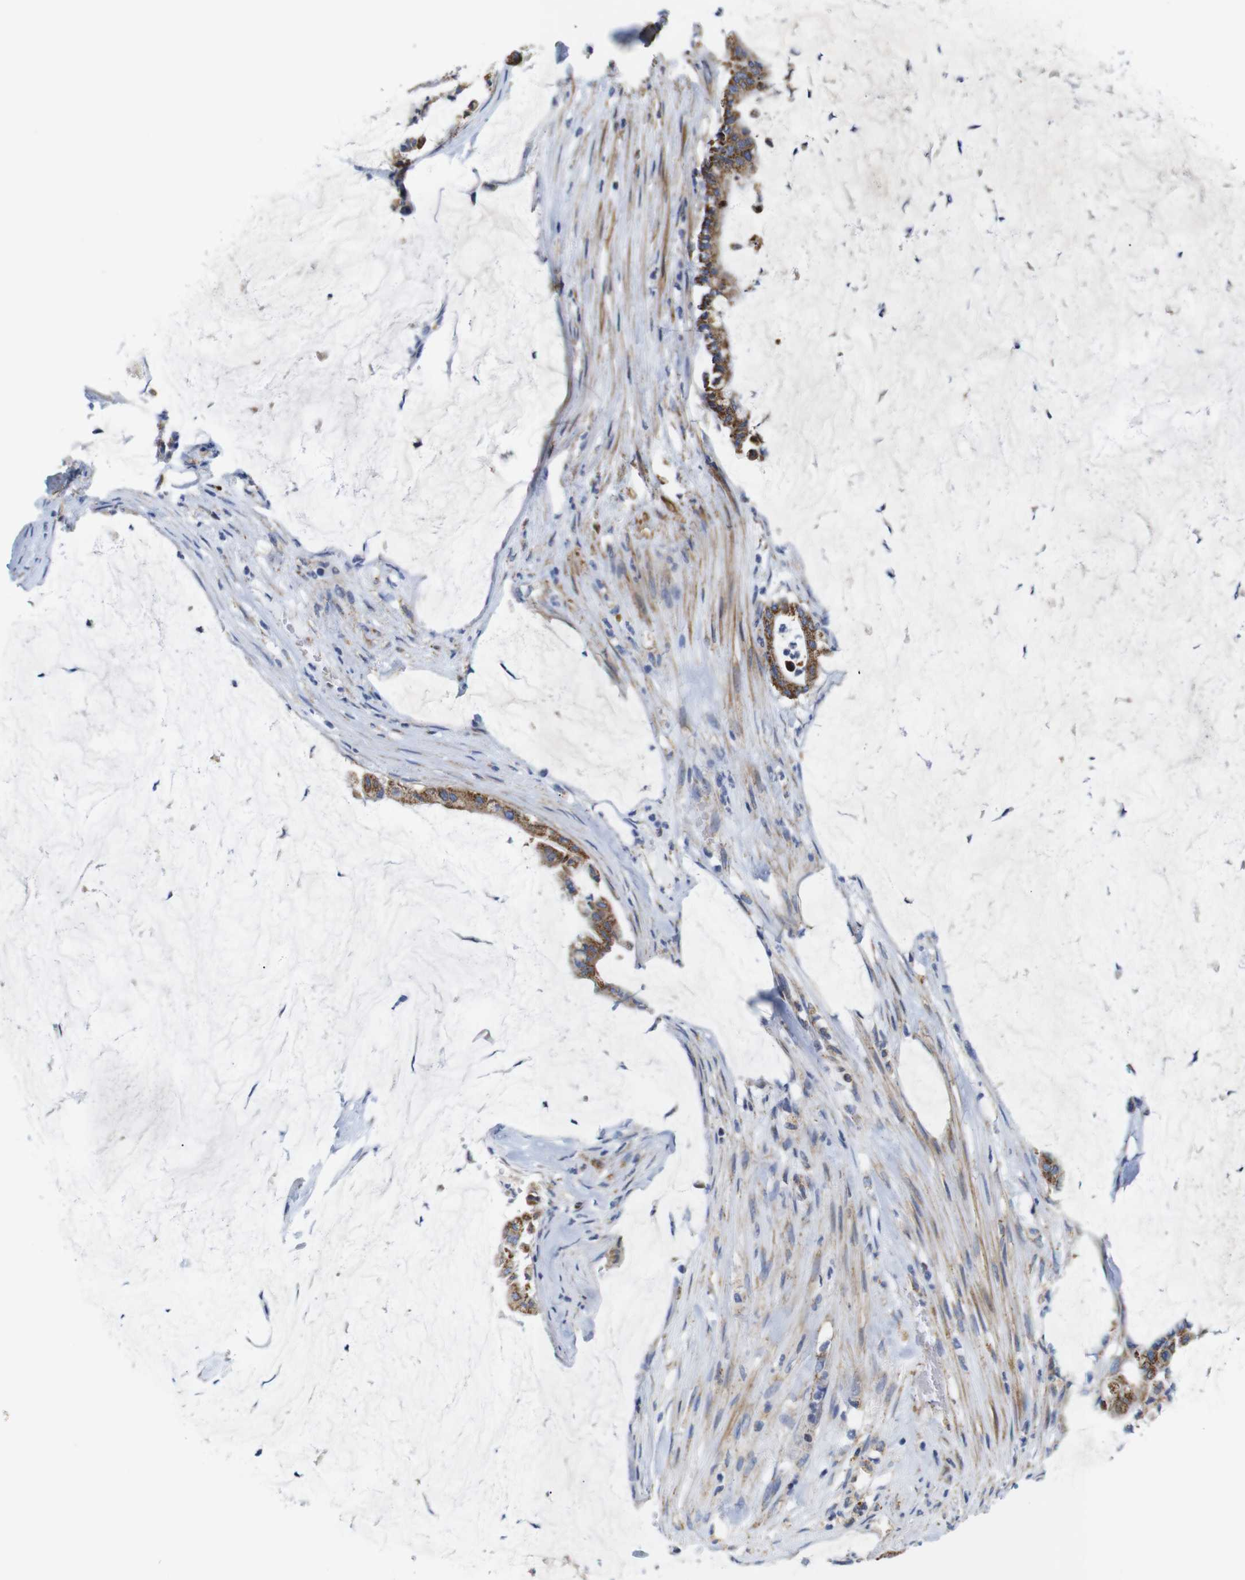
{"staining": {"intensity": "strong", "quantity": ">75%", "location": "cytoplasmic/membranous"}, "tissue": "pancreatic cancer", "cell_type": "Tumor cells", "image_type": "cancer", "snomed": [{"axis": "morphology", "description": "Adenocarcinoma, NOS"}, {"axis": "topography", "description": "Pancreas"}], "caption": "IHC of adenocarcinoma (pancreatic) shows high levels of strong cytoplasmic/membranous positivity in about >75% of tumor cells.", "gene": "FAM171B", "patient": {"sex": "male", "age": 41}}